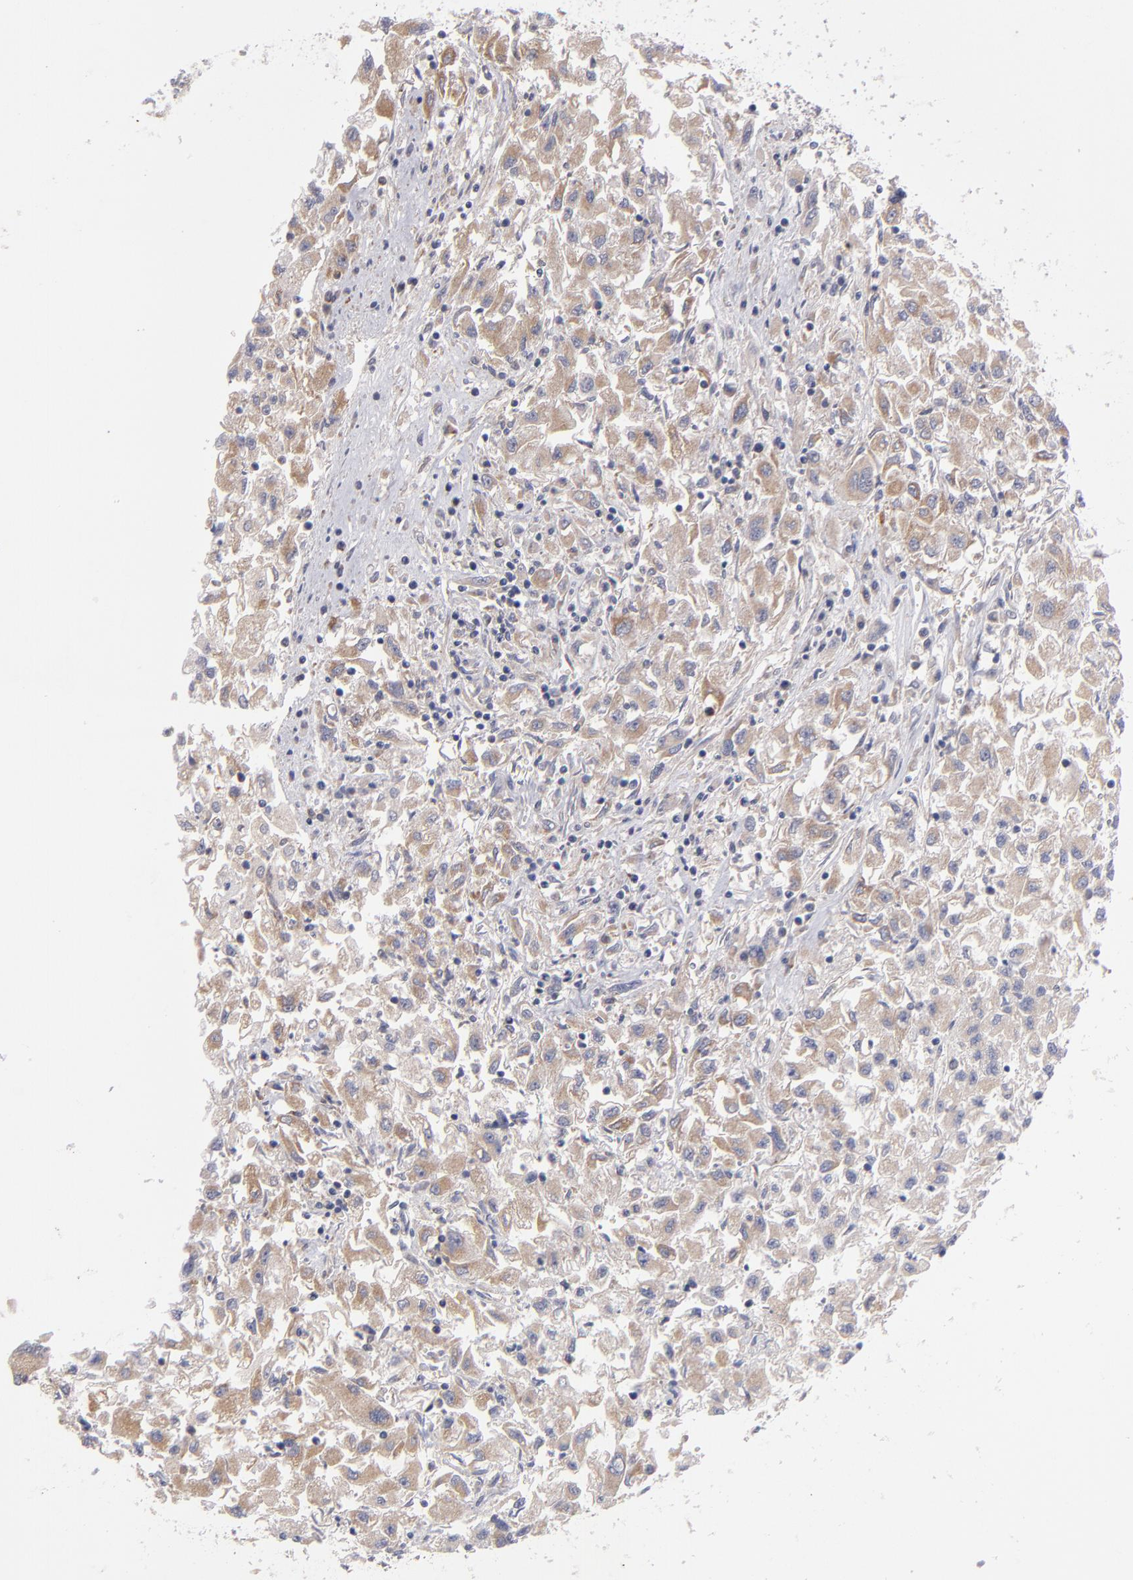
{"staining": {"intensity": "moderate", "quantity": "<25%", "location": "cytoplasmic/membranous"}, "tissue": "renal cancer", "cell_type": "Tumor cells", "image_type": "cancer", "snomed": [{"axis": "morphology", "description": "Adenocarcinoma, NOS"}, {"axis": "topography", "description": "Kidney"}], "caption": "IHC image of neoplastic tissue: renal cancer stained using immunohistochemistry (IHC) reveals low levels of moderate protein expression localized specifically in the cytoplasmic/membranous of tumor cells, appearing as a cytoplasmic/membranous brown color.", "gene": "HCCS", "patient": {"sex": "male", "age": 59}}